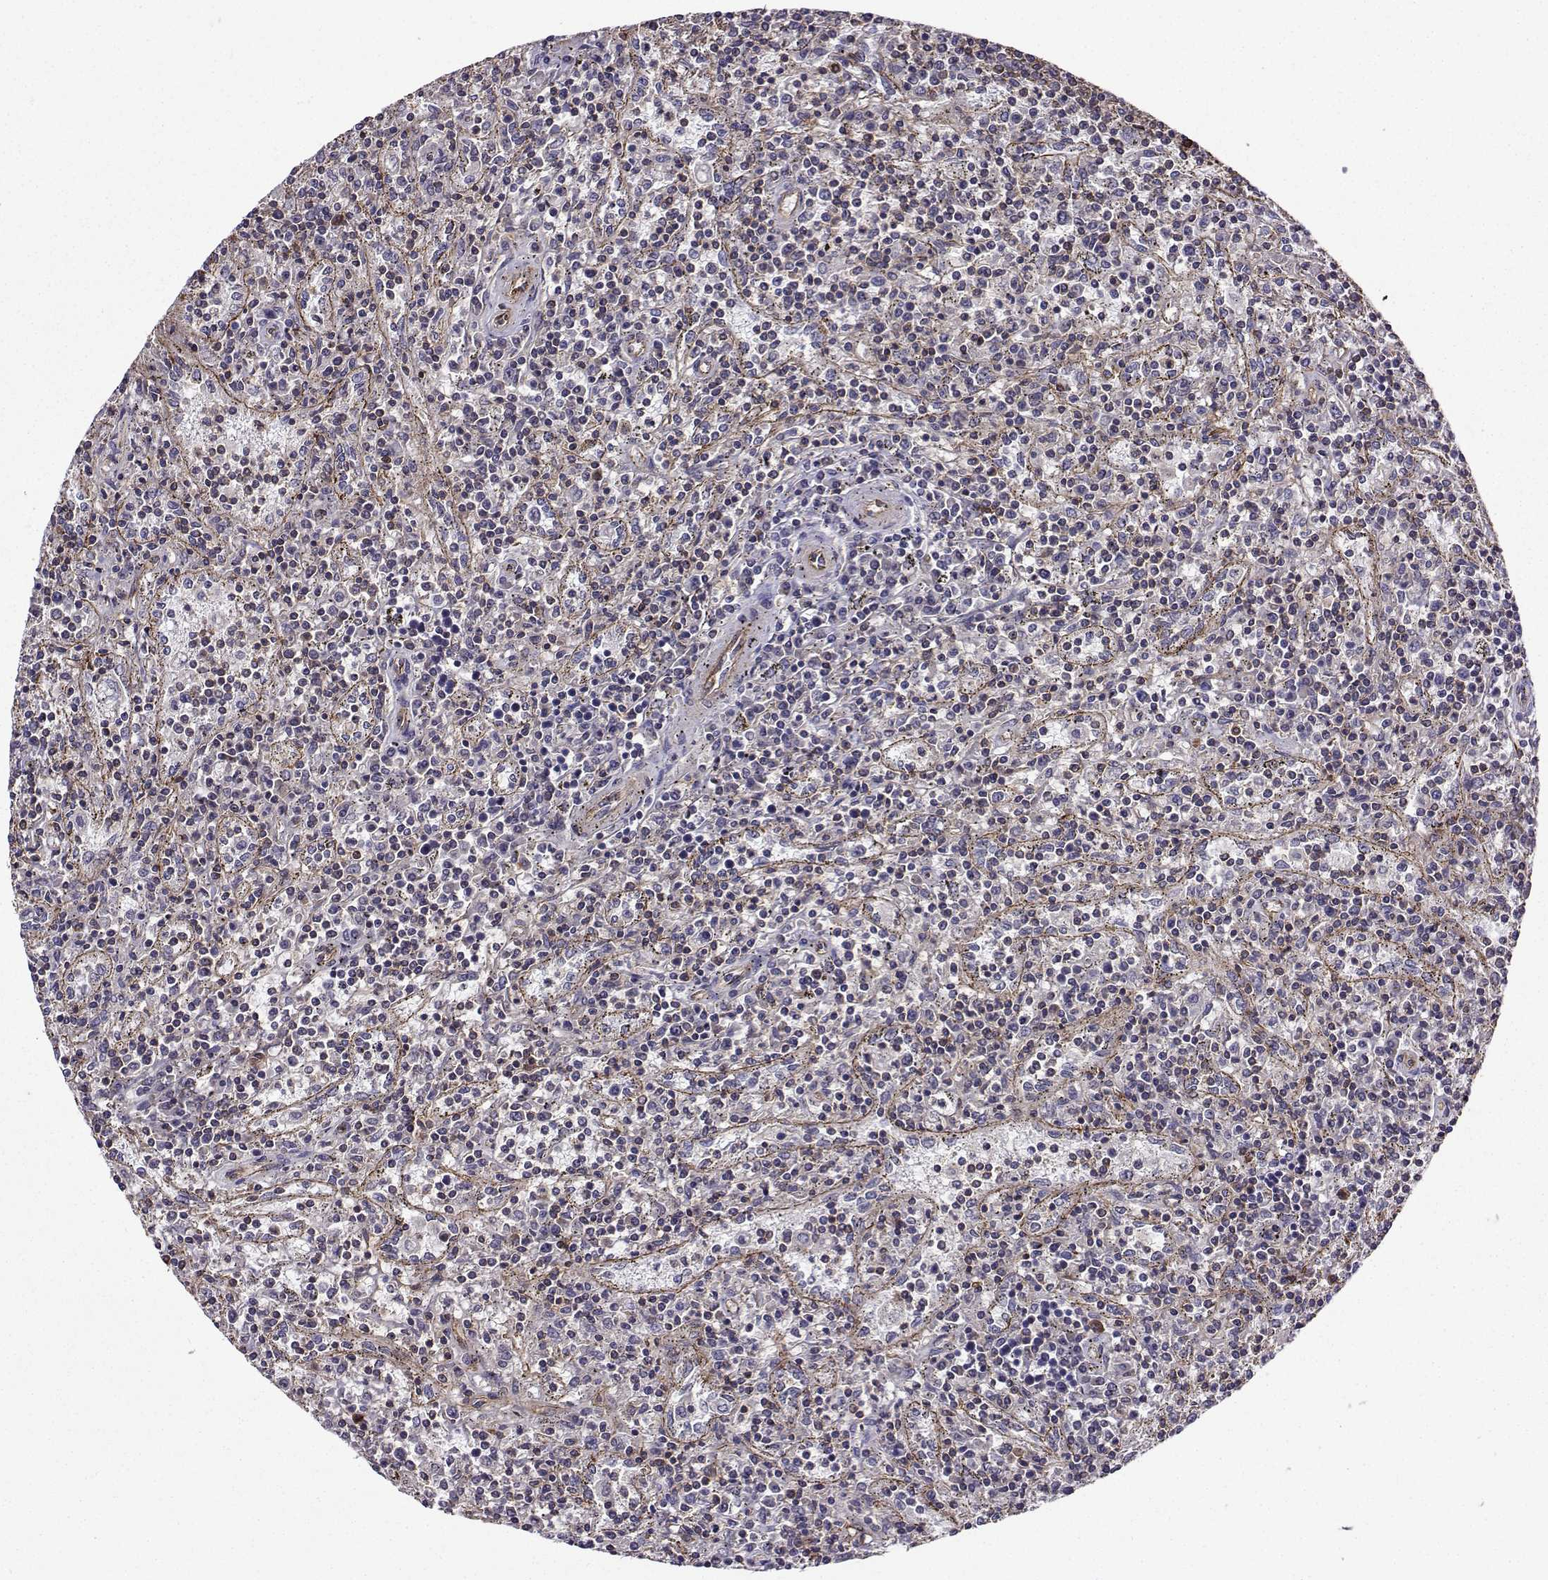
{"staining": {"intensity": "negative", "quantity": "none", "location": "none"}, "tissue": "lymphoma", "cell_type": "Tumor cells", "image_type": "cancer", "snomed": [{"axis": "morphology", "description": "Malignant lymphoma, non-Hodgkin's type, Low grade"}, {"axis": "topography", "description": "Spleen"}], "caption": "A micrograph of human low-grade malignant lymphoma, non-Hodgkin's type is negative for staining in tumor cells. (Brightfield microscopy of DAB immunohistochemistry (IHC) at high magnification).", "gene": "ITGB8", "patient": {"sex": "male", "age": 62}}